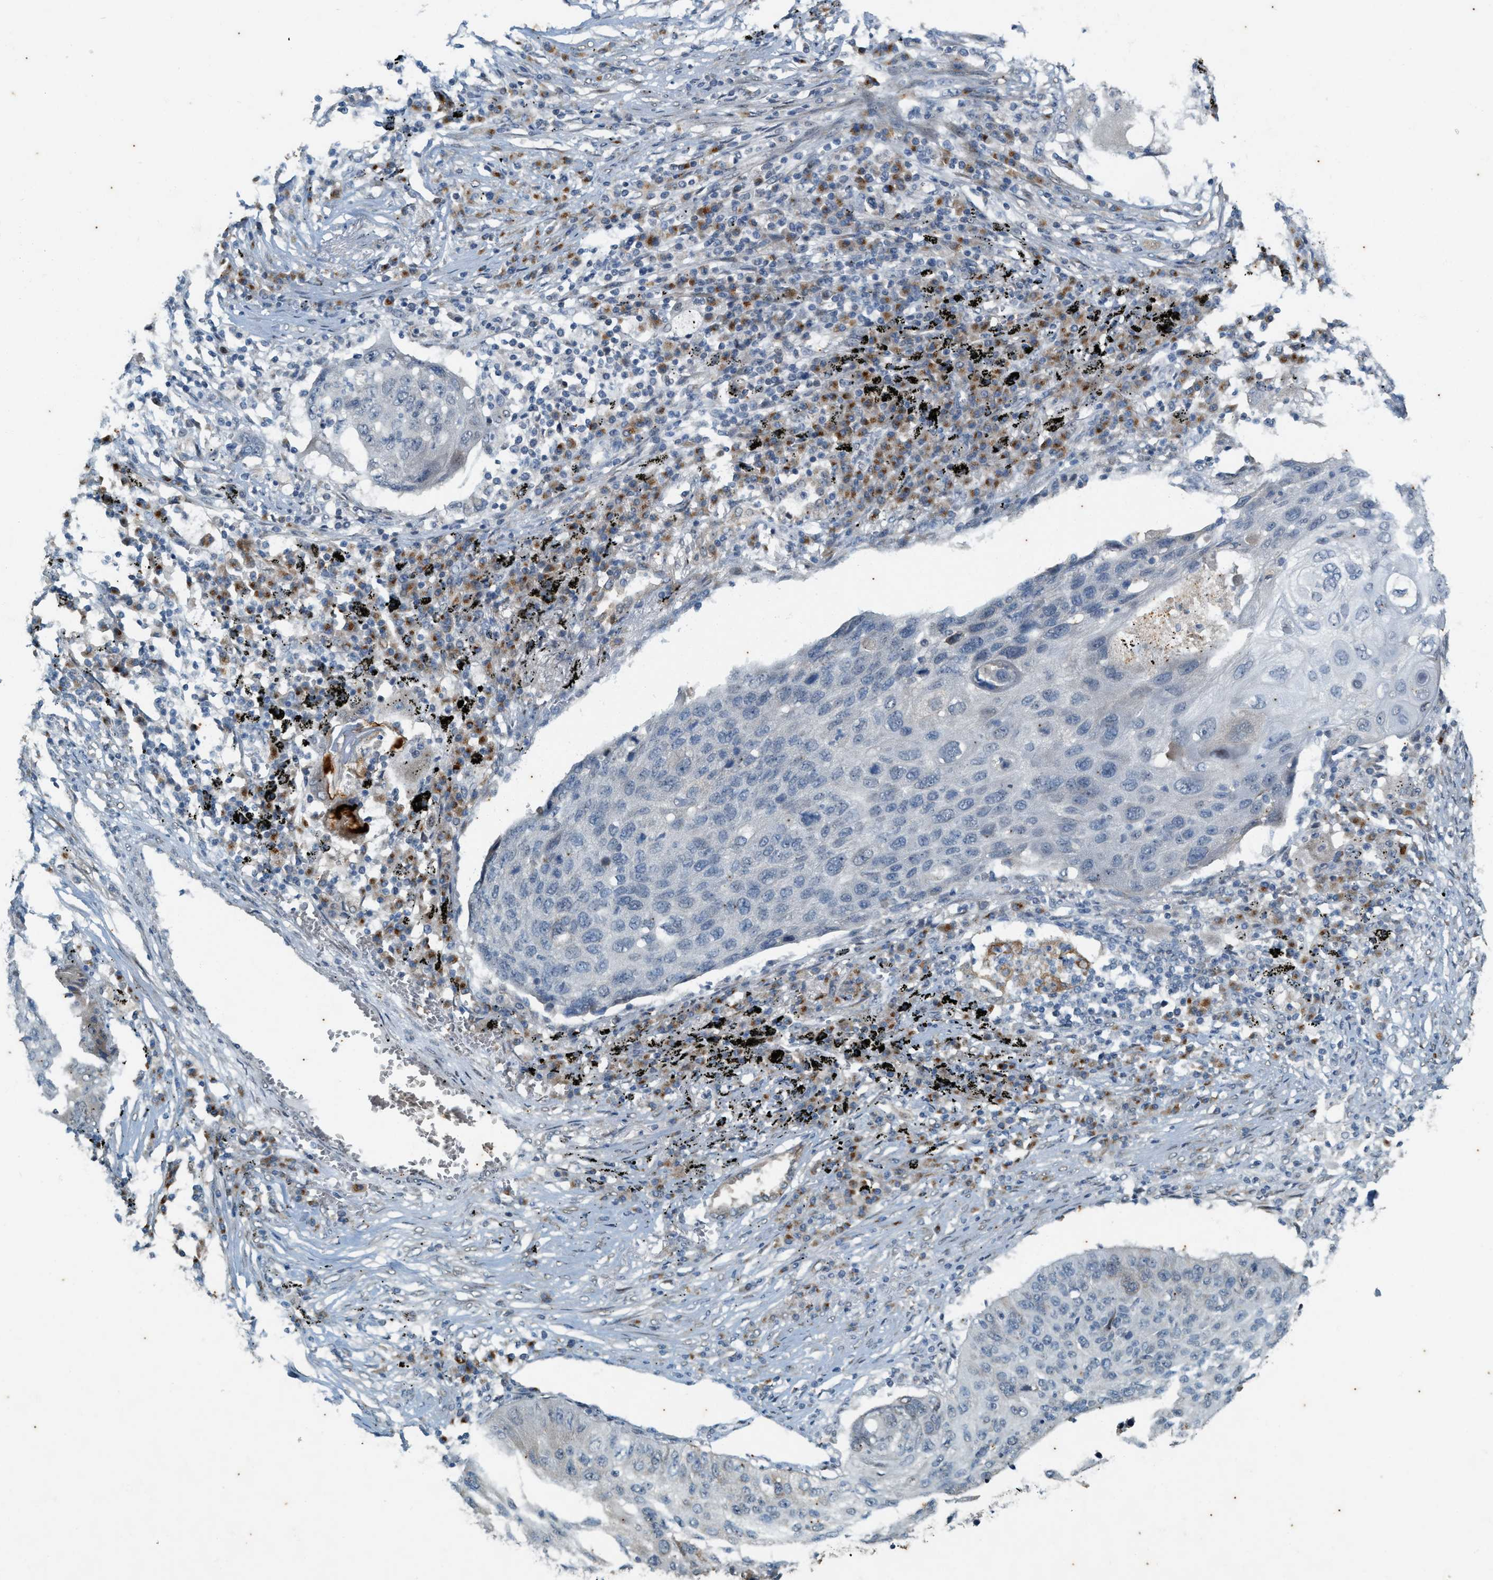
{"staining": {"intensity": "negative", "quantity": "none", "location": "none"}, "tissue": "lung cancer", "cell_type": "Tumor cells", "image_type": "cancer", "snomed": [{"axis": "morphology", "description": "Squamous cell carcinoma, NOS"}, {"axis": "topography", "description": "Lung"}], "caption": "An IHC image of lung squamous cell carcinoma is shown. There is no staining in tumor cells of lung squamous cell carcinoma.", "gene": "CHPF2", "patient": {"sex": "female", "age": 63}}